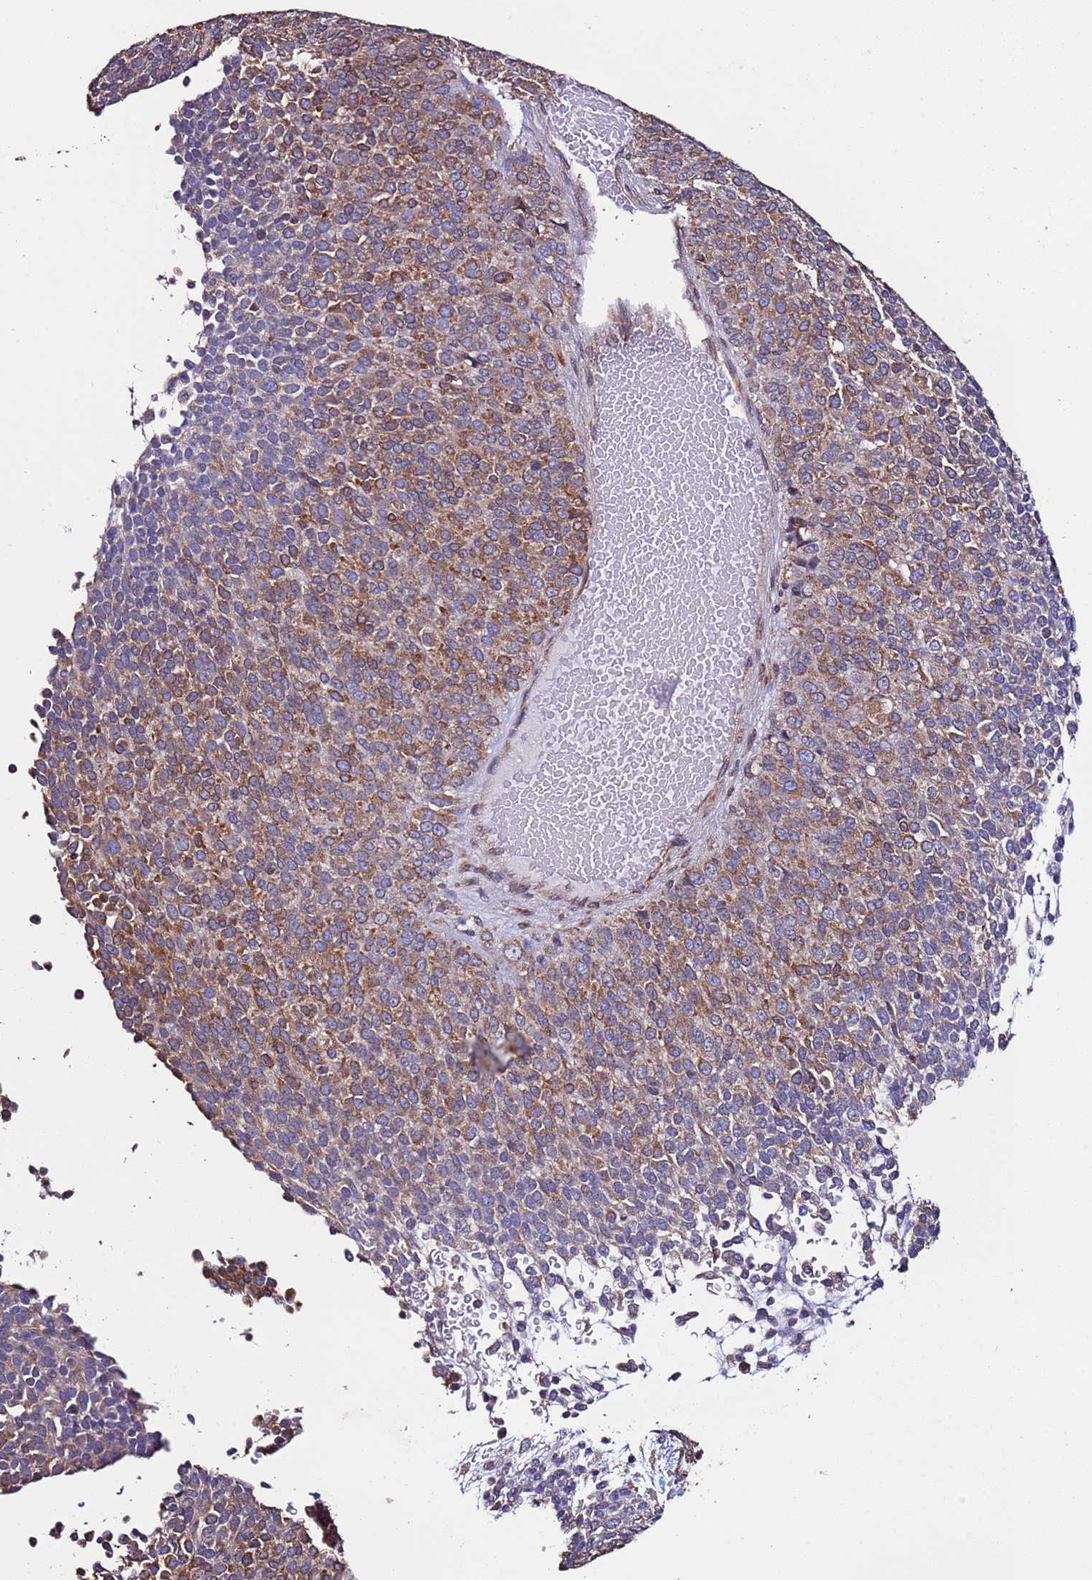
{"staining": {"intensity": "moderate", "quantity": ">75%", "location": "cytoplasmic/membranous"}, "tissue": "melanoma", "cell_type": "Tumor cells", "image_type": "cancer", "snomed": [{"axis": "morphology", "description": "Malignant melanoma, Metastatic site"}, {"axis": "topography", "description": "Brain"}], "caption": "IHC micrograph of human melanoma stained for a protein (brown), which reveals medium levels of moderate cytoplasmic/membranous positivity in approximately >75% of tumor cells.", "gene": "SLC41A3", "patient": {"sex": "female", "age": 56}}